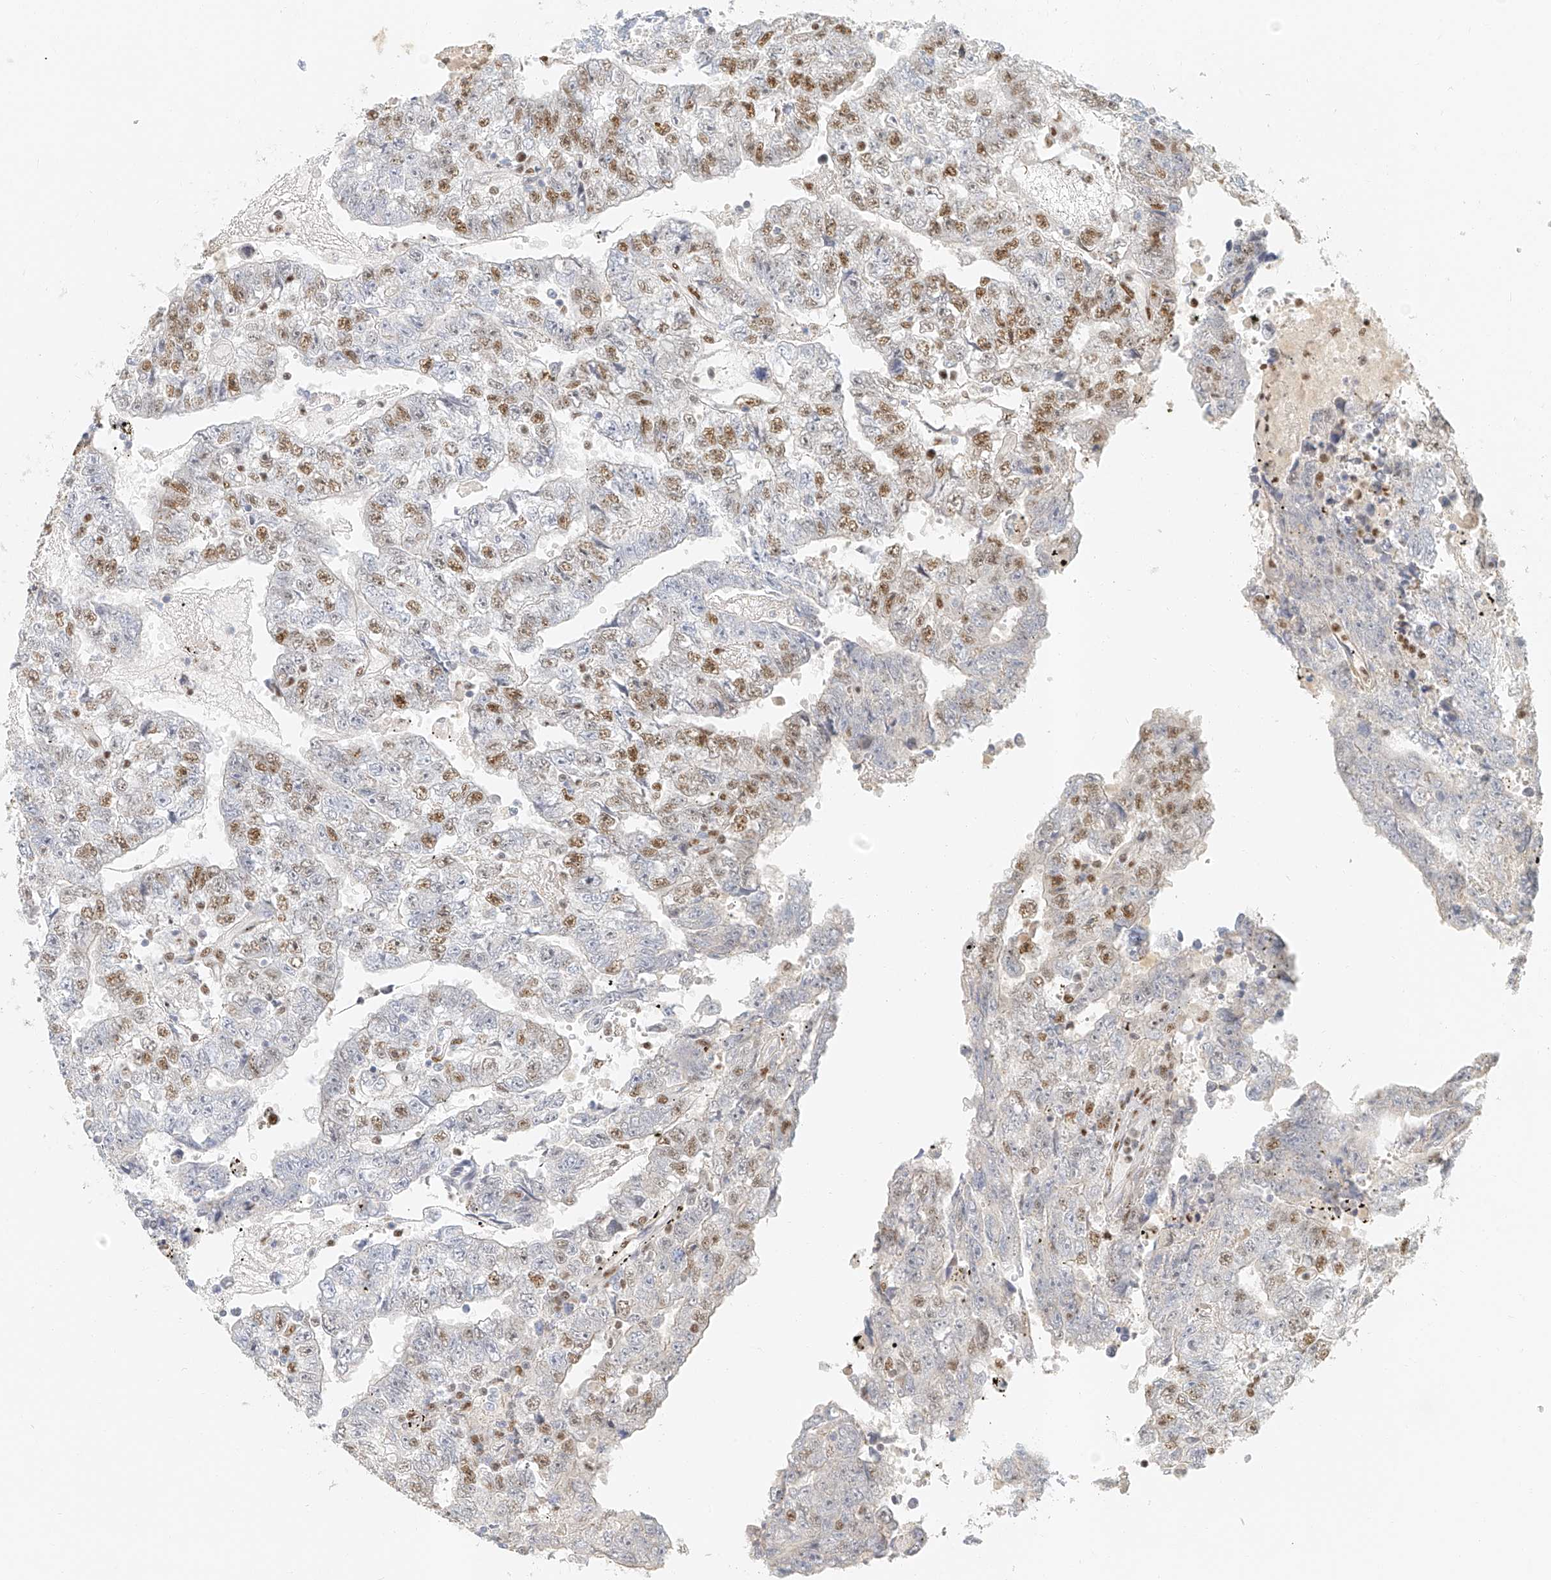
{"staining": {"intensity": "moderate", "quantity": "25%-75%", "location": "nuclear"}, "tissue": "testis cancer", "cell_type": "Tumor cells", "image_type": "cancer", "snomed": [{"axis": "morphology", "description": "Carcinoma, Embryonal, NOS"}, {"axis": "topography", "description": "Testis"}], "caption": "A medium amount of moderate nuclear positivity is present in about 25%-75% of tumor cells in embryonal carcinoma (testis) tissue.", "gene": "CXorf58", "patient": {"sex": "male", "age": 25}}